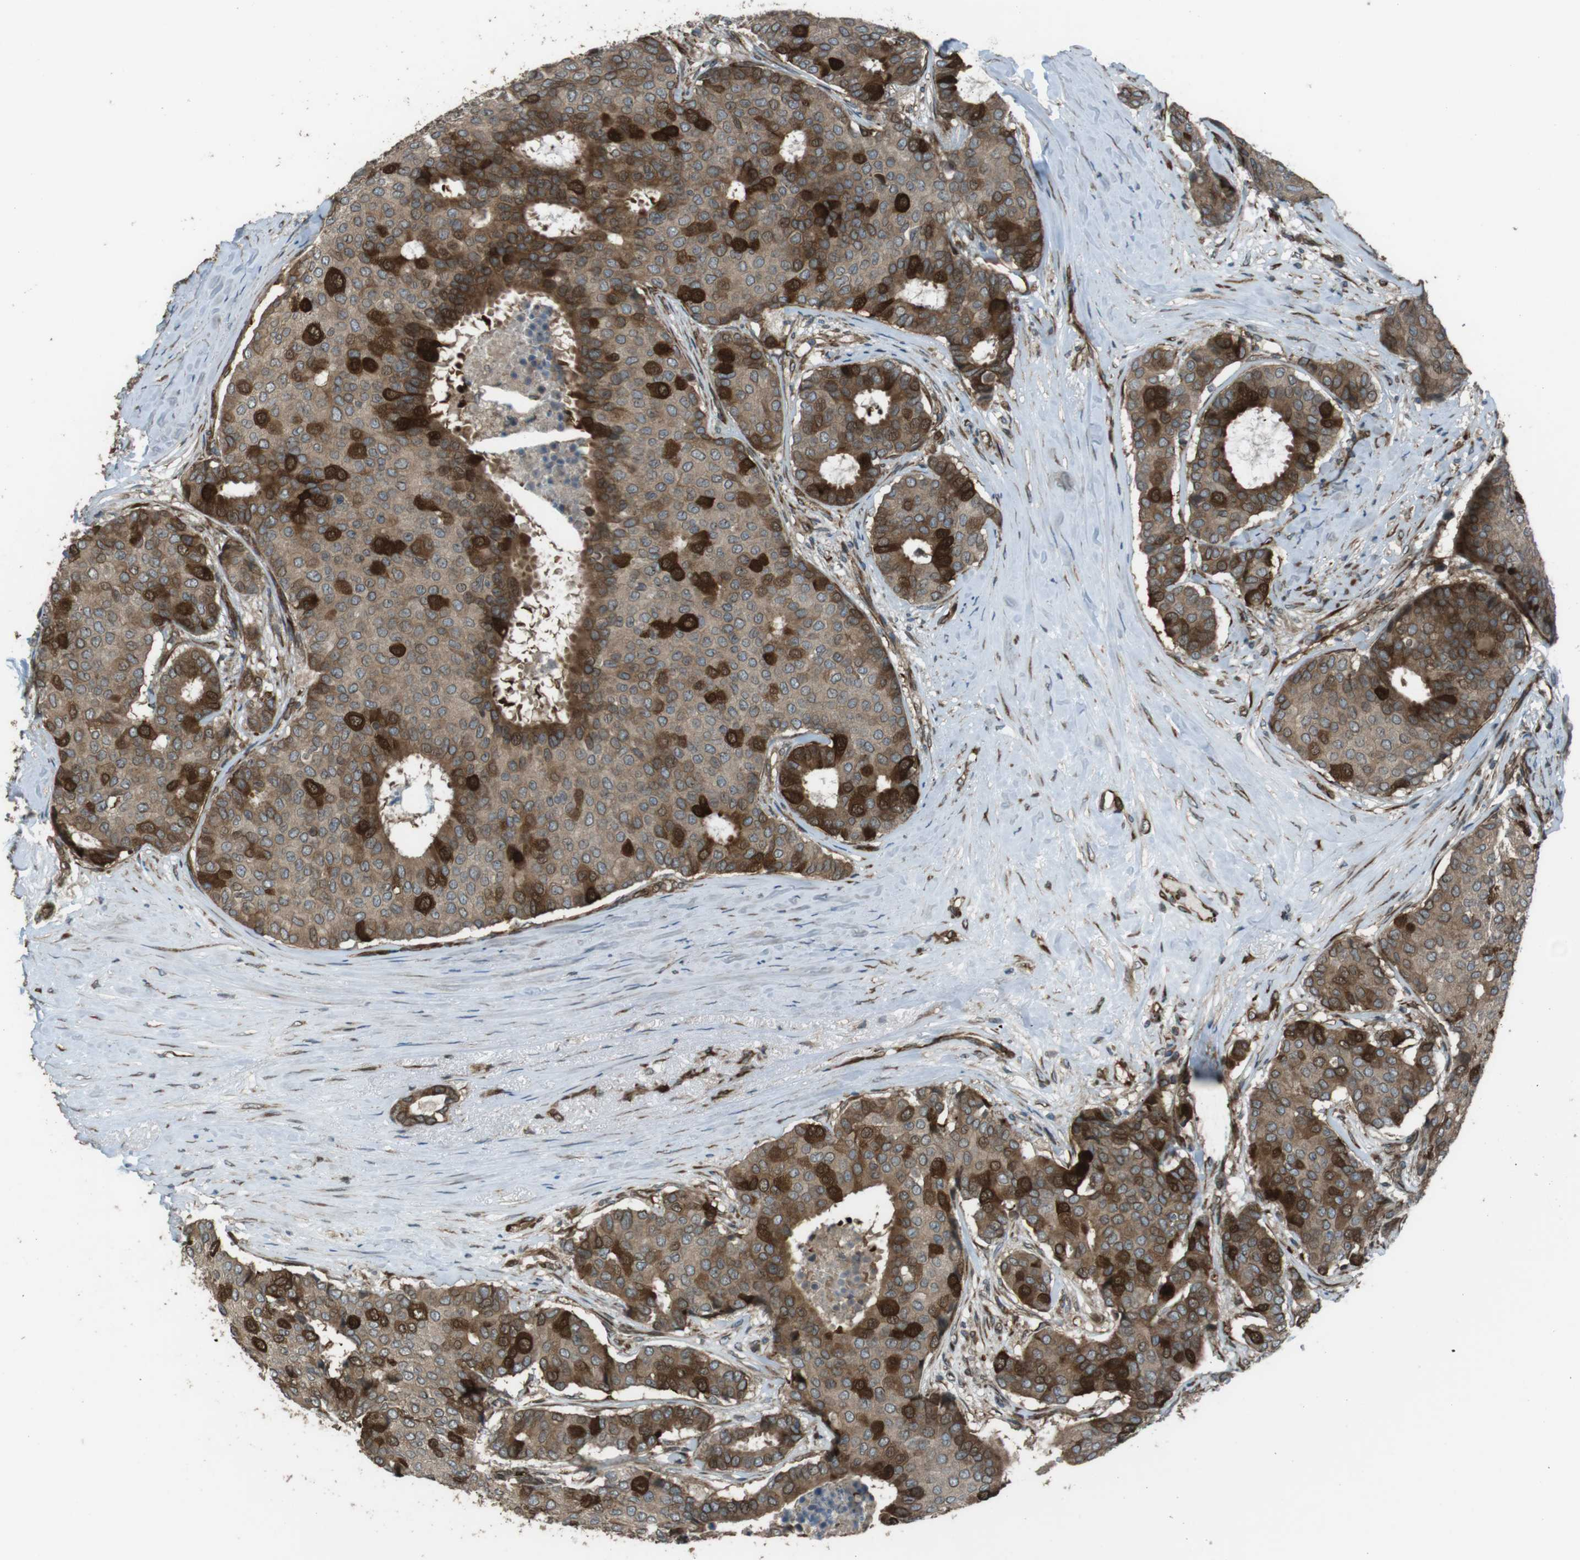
{"staining": {"intensity": "strong", "quantity": "<25%", "location": "cytoplasmic/membranous,nuclear"}, "tissue": "breast cancer", "cell_type": "Tumor cells", "image_type": "cancer", "snomed": [{"axis": "morphology", "description": "Duct carcinoma"}, {"axis": "topography", "description": "Breast"}], "caption": "Breast cancer tissue shows strong cytoplasmic/membranous and nuclear positivity in approximately <25% of tumor cells", "gene": "ZNF330", "patient": {"sex": "female", "age": 75}}